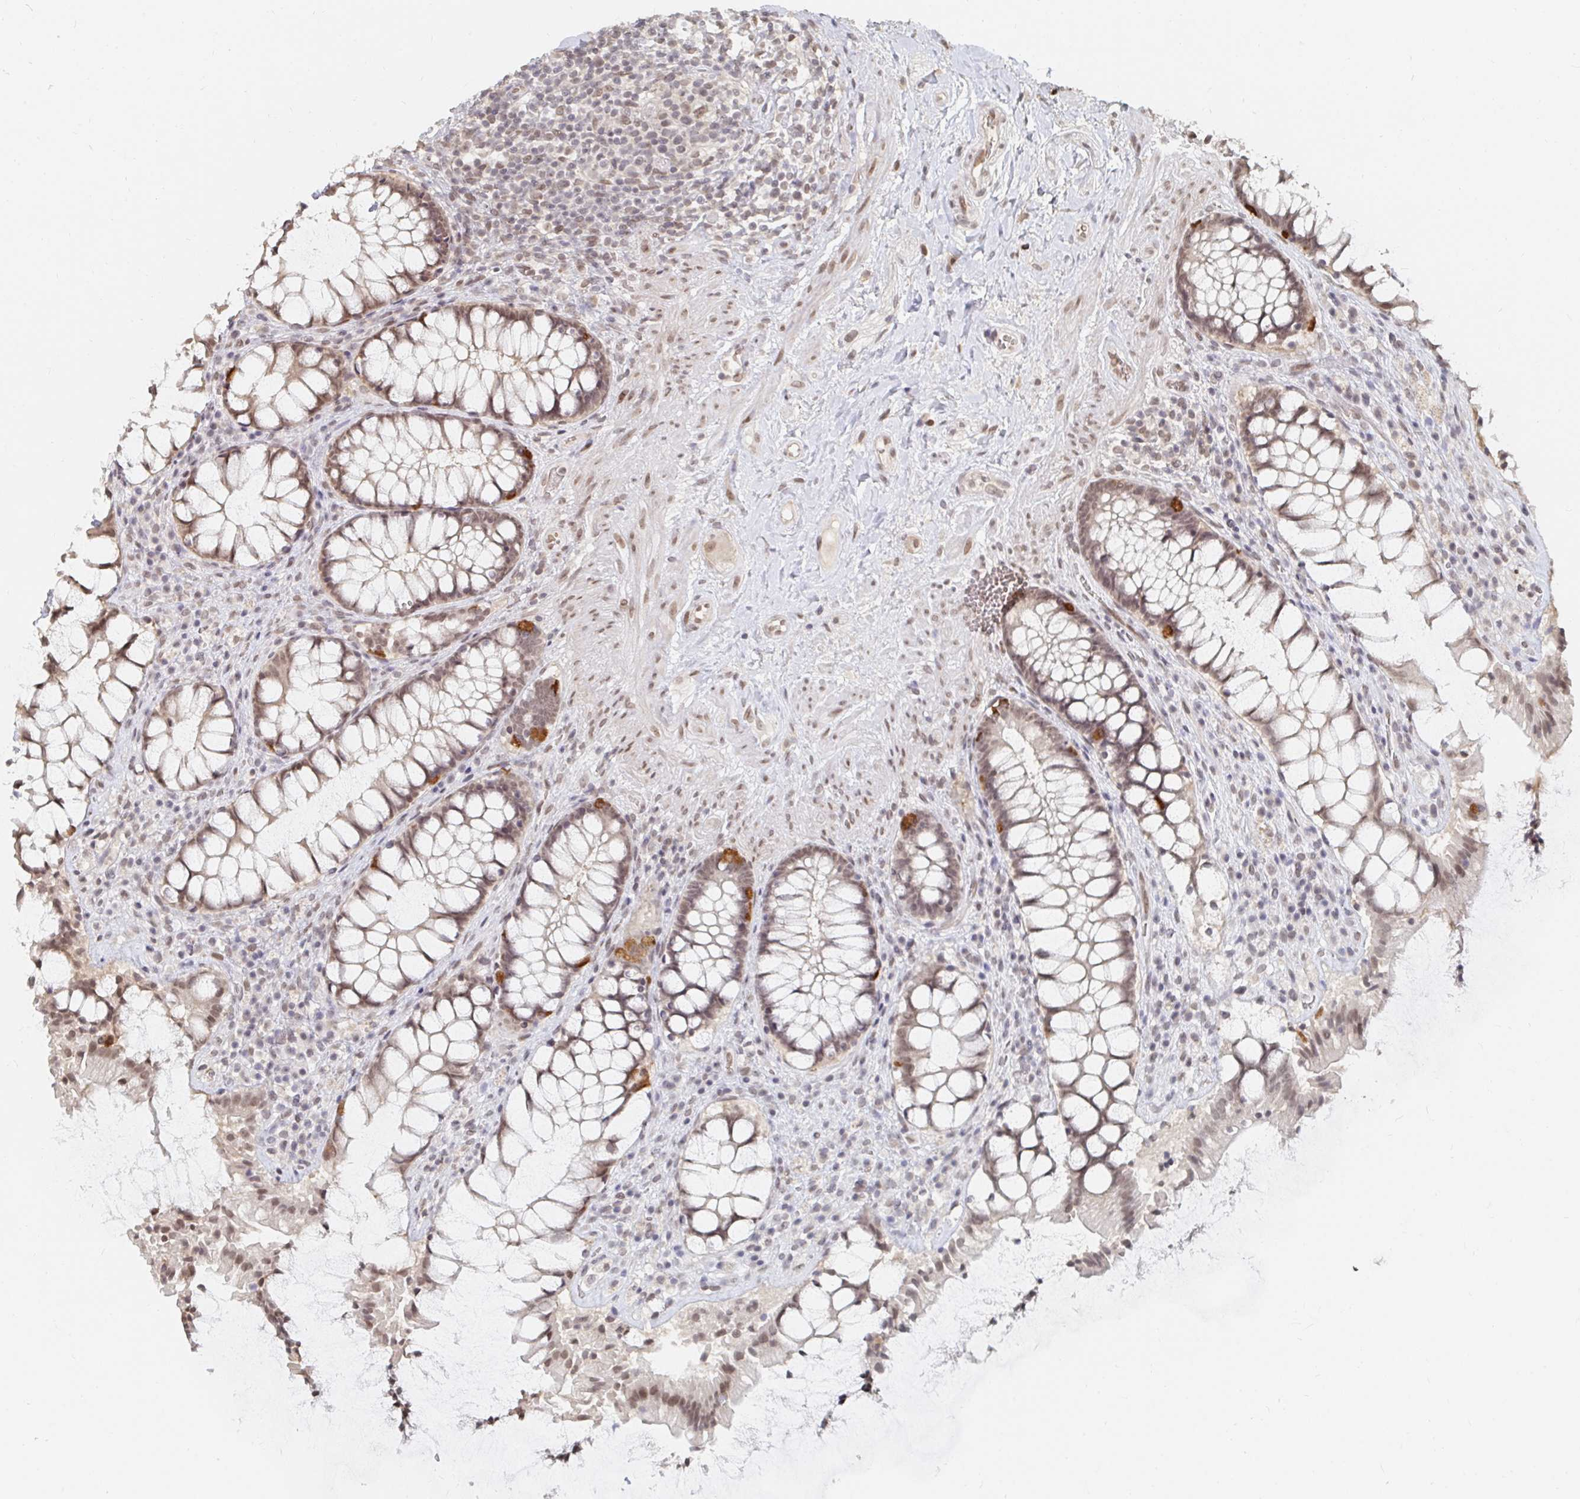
{"staining": {"intensity": "weak", "quantity": ">75%", "location": "nuclear"}, "tissue": "rectum", "cell_type": "Glandular cells", "image_type": "normal", "snomed": [{"axis": "morphology", "description": "Normal tissue, NOS"}, {"axis": "topography", "description": "Rectum"}], "caption": "IHC photomicrograph of normal rectum: rectum stained using IHC demonstrates low levels of weak protein expression localized specifically in the nuclear of glandular cells, appearing as a nuclear brown color.", "gene": "CHD2", "patient": {"sex": "female", "age": 58}}